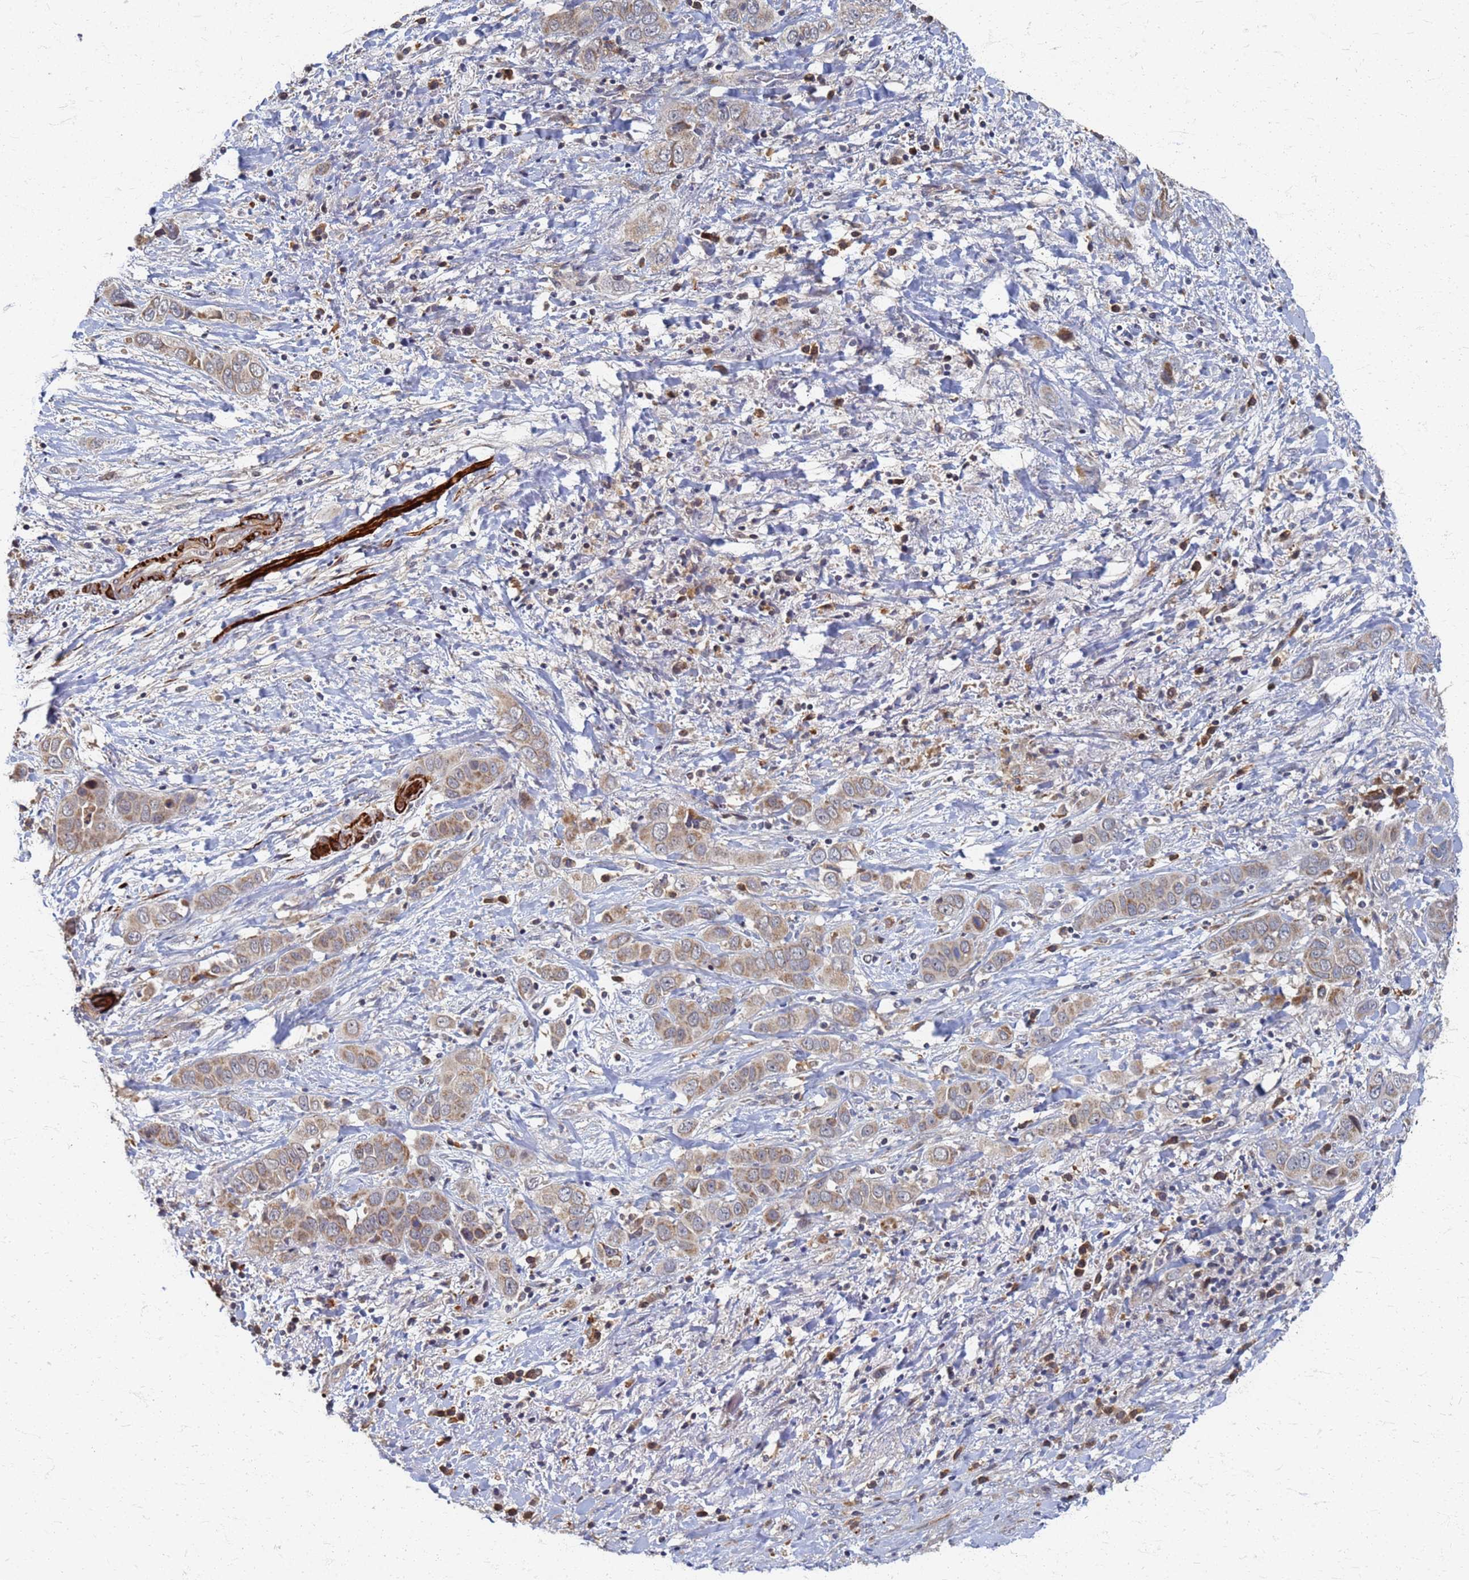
{"staining": {"intensity": "weak", "quantity": ">75%", "location": "cytoplasmic/membranous"}, "tissue": "liver cancer", "cell_type": "Tumor cells", "image_type": "cancer", "snomed": [{"axis": "morphology", "description": "Cholangiocarcinoma"}, {"axis": "topography", "description": "Liver"}], "caption": "Approximately >75% of tumor cells in human liver cholangiocarcinoma show weak cytoplasmic/membranous protein staining as visualized by brown immunohistochemical staining.", "gene": "ATPAF1", "patient": {"sex": "female", "age": 52}}